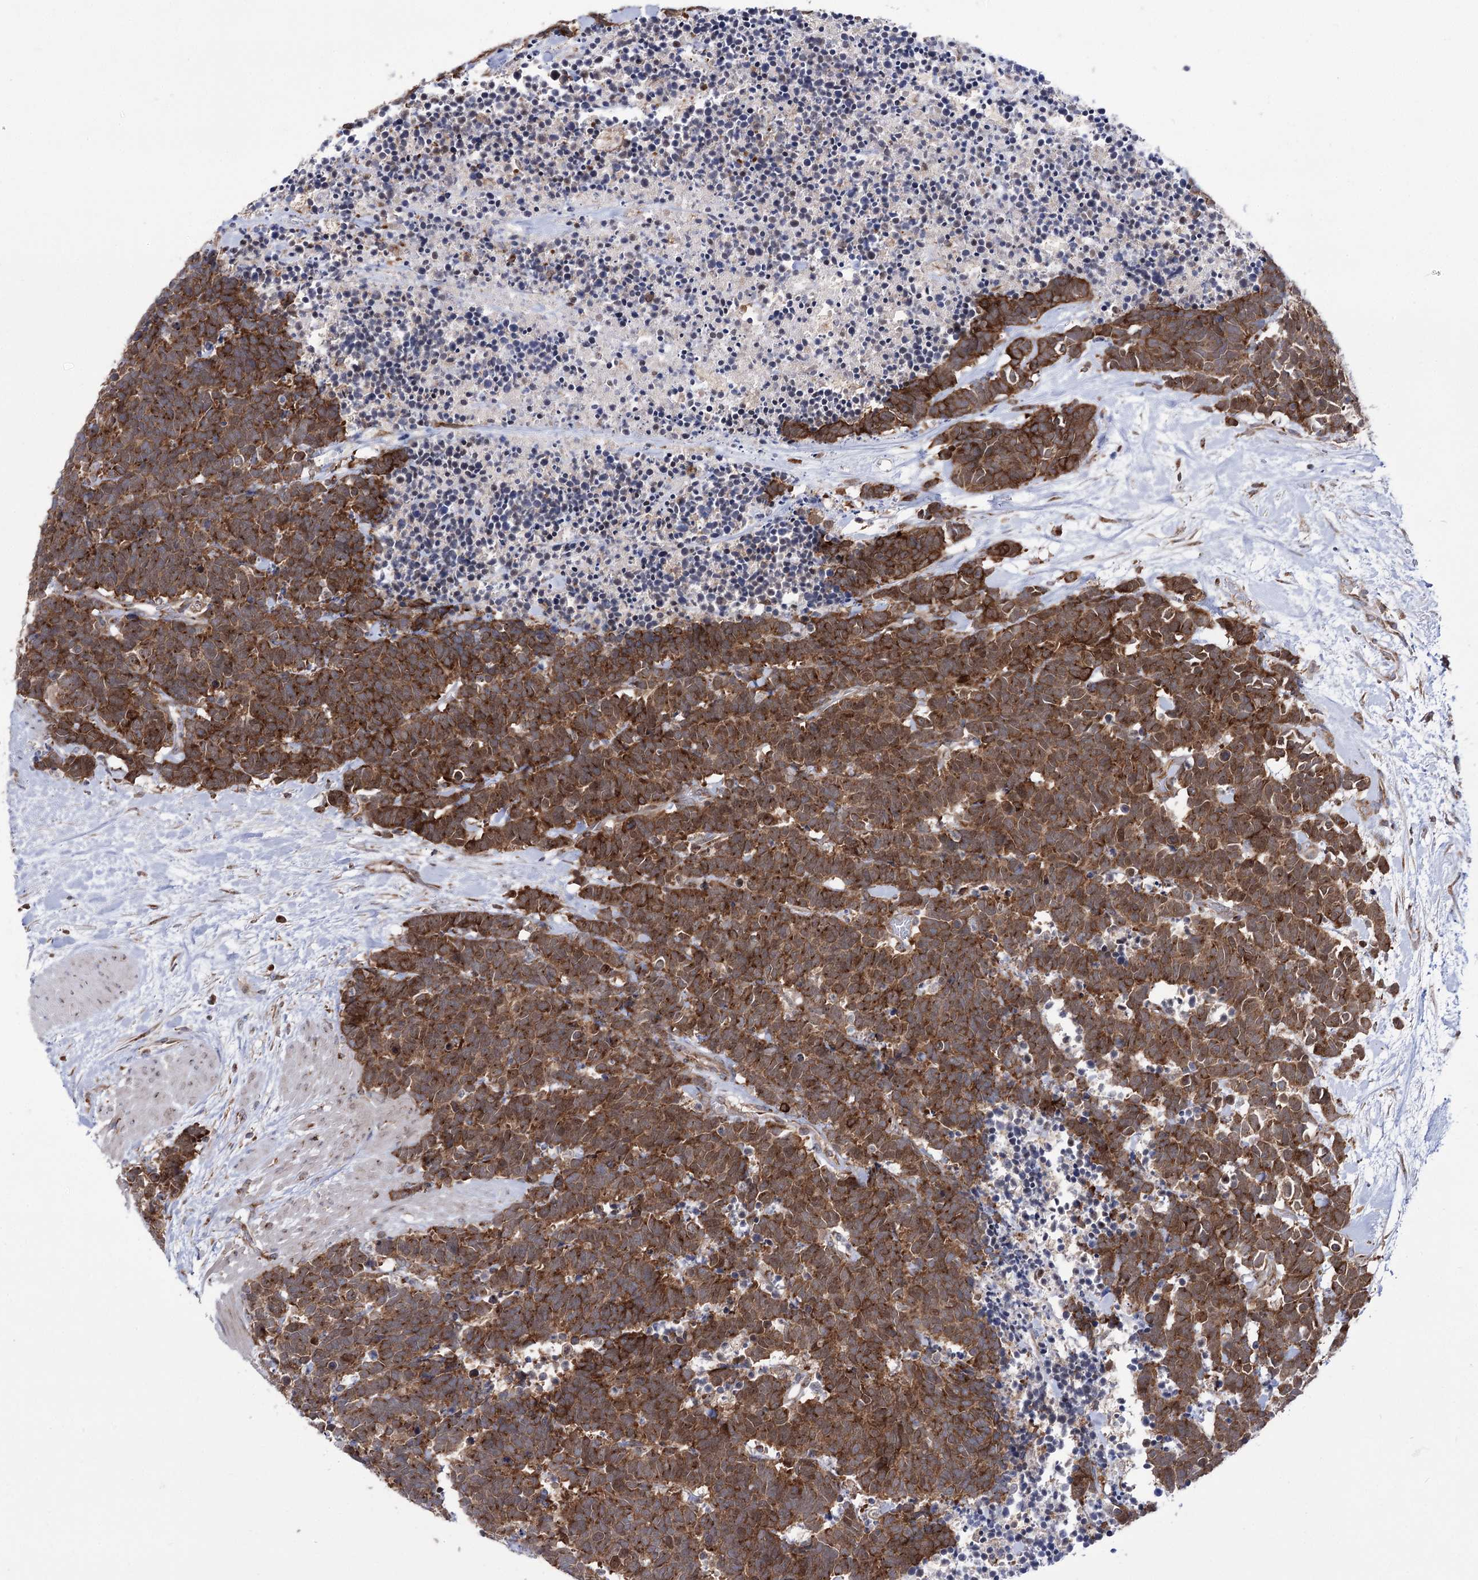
{"staining": {"intensity": "moderate", "quantity": ">75%", "location": "cytoplasmic/membranous"}, "tissue": "carcinoid", "cell_type": "Tumor cells", "image_type": "cancer", "snomed": [{"axis": "morphology", "description": "Carcinoma, NOS"}, {"axis": "morphology", "description": "Carcinoid, malignant, NOS"}, {"axis": "topography", "description": "Urinary bladder"}], "caption": "Protein expression analysis of carcinoid displays moderate cytoplasmic/membranous positivity in approximately >75% of tumor cells. The protein is stained brown, and the nuclei are stained in blue (DAB IHC with brightfield microscopy, high magnification).", "gene": "ZNF622", "patient": {"sex": "male", "age": 57}}